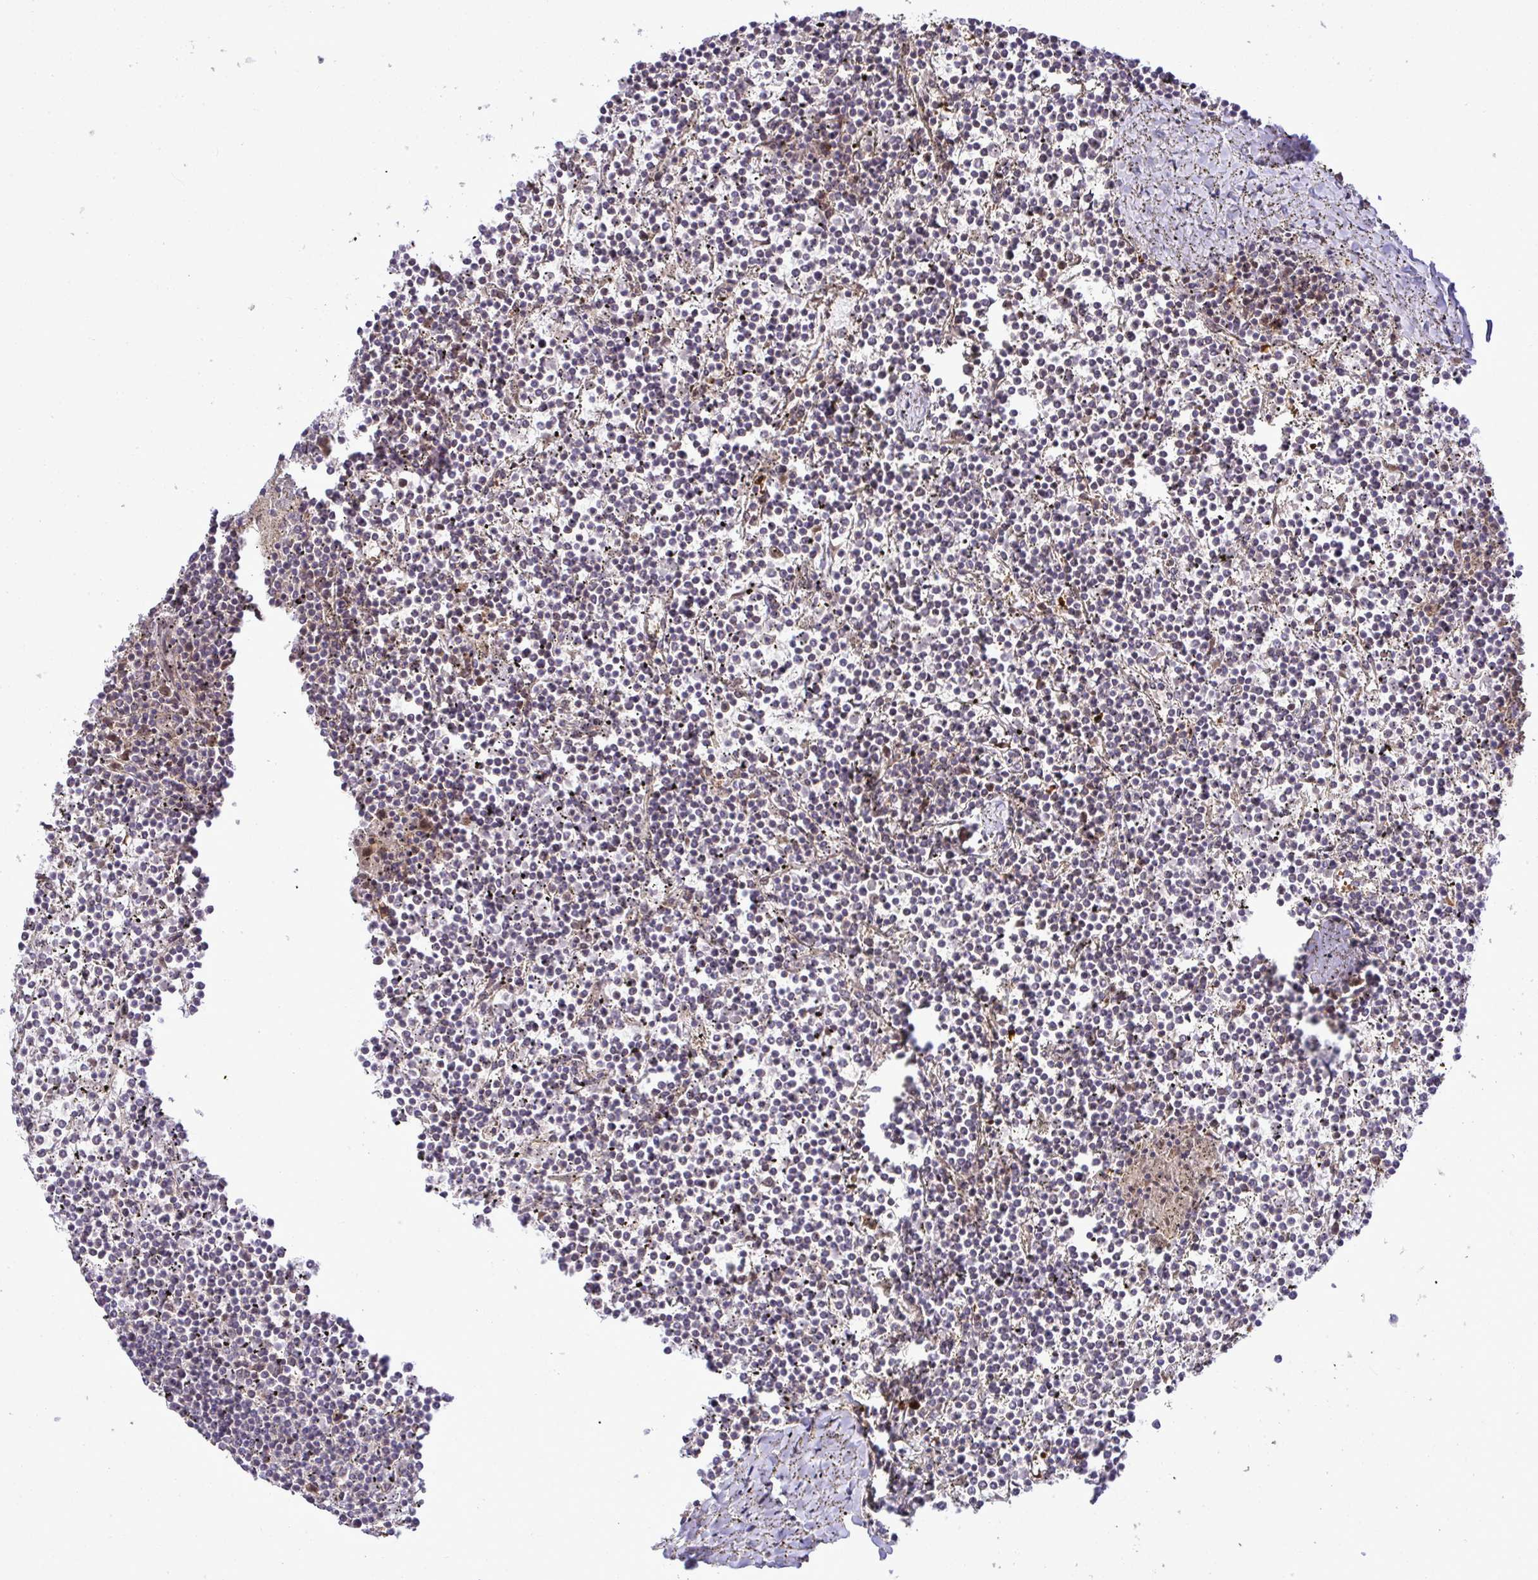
{"staining": {"intensity": "negative", "quantity": "none", "location": "none"}, "tissue": "lymphoma", "cell_type": "Tumor cells", "image_type": "cancer", "snomed": [{"axis": "morphology", "description": "Malignant lymphoma, non-Hodgkin's type, Low grade"}, {"axis": "topography", "description": "Spleen"}], "caption": "Histopathology image shows no significant protein positivity in tumor cells of low-grade malignant lymphoma, non-Hodgkin's type.", "gene": "SLC9A6", "patient": {"sex": "female", "age": 19}}